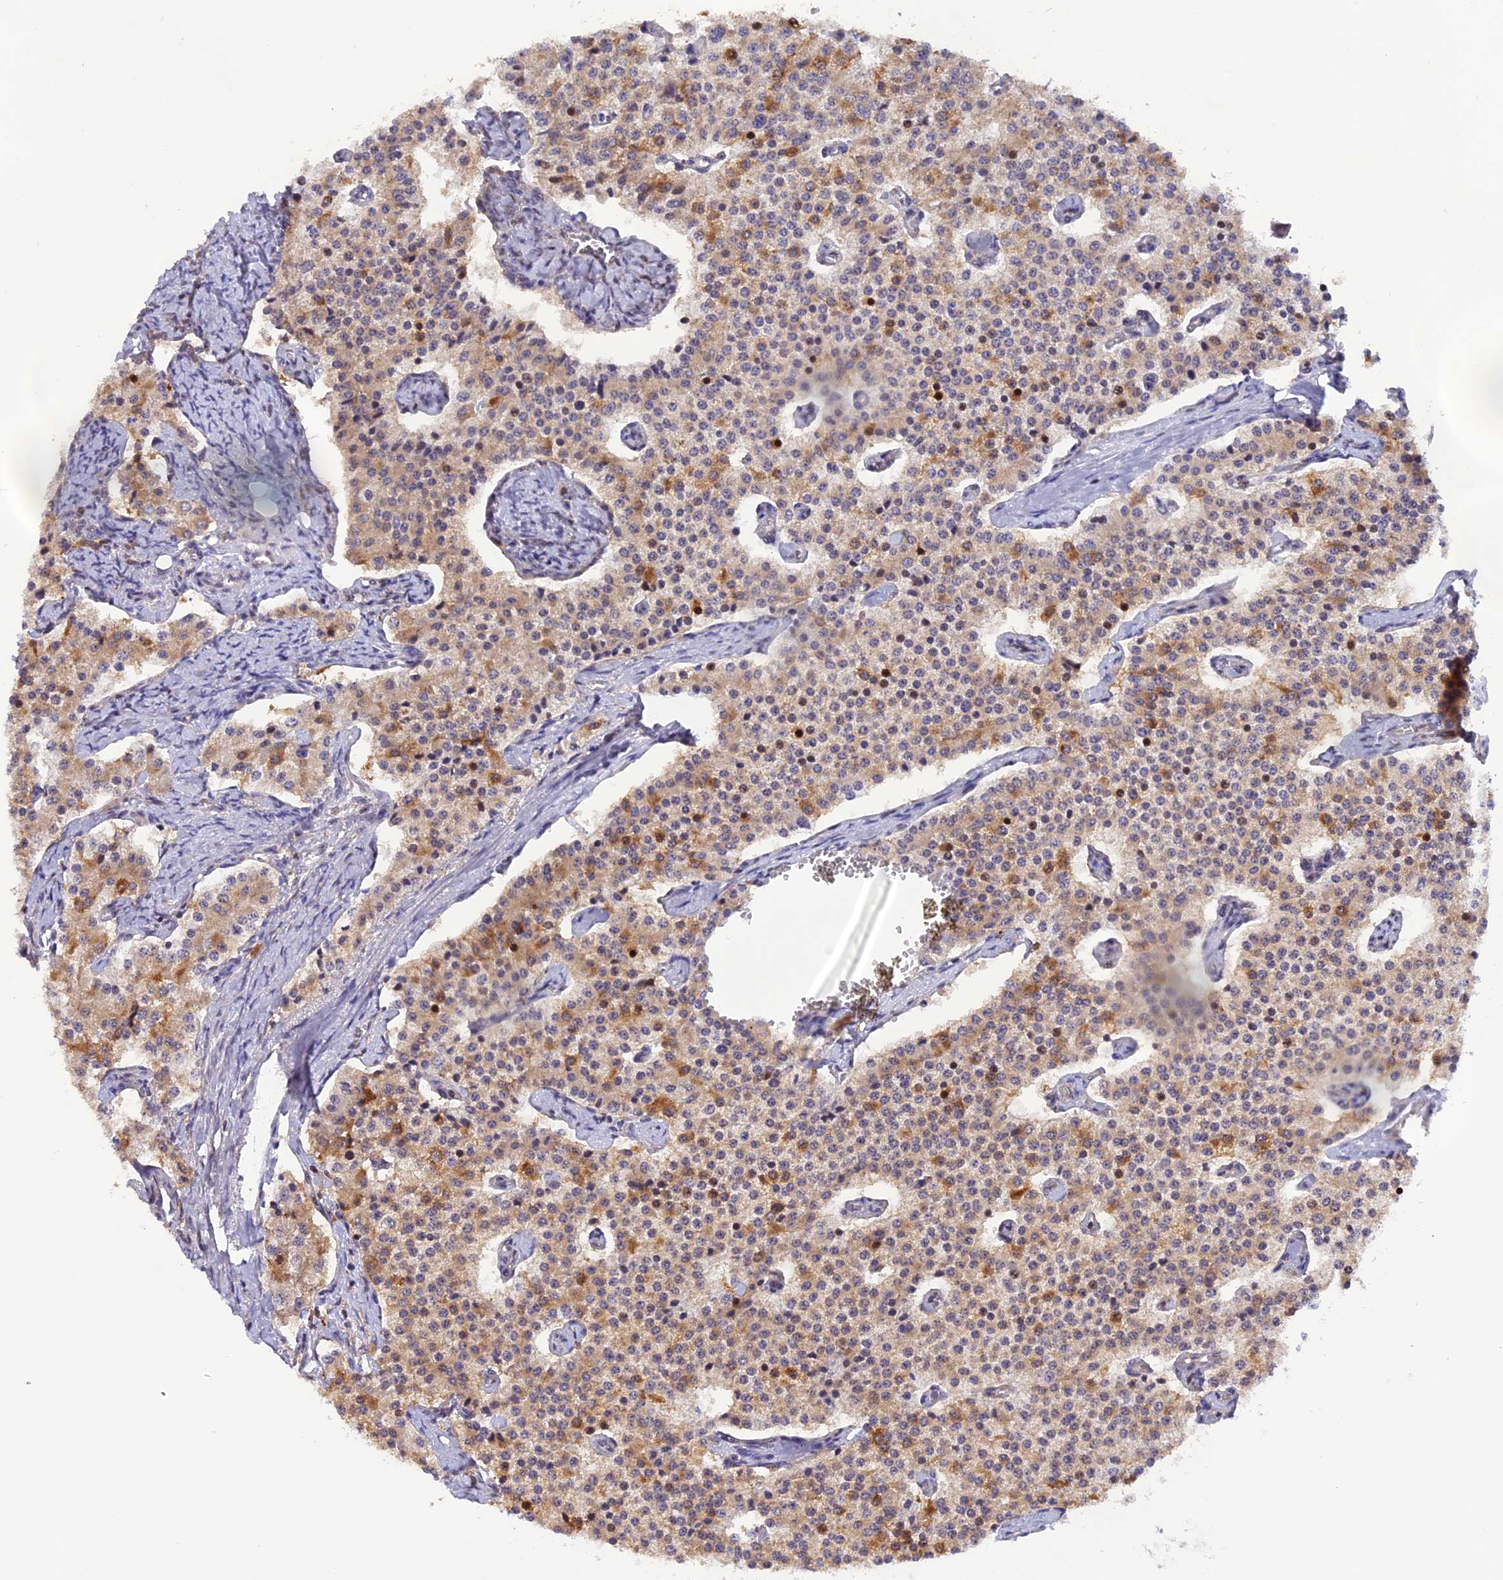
{"staining": {"intensity": "moderate", "quantity": "<25%", "location": "cytoplasmic/membranous"}, "tissue": "carcinoid", "cell_type": "Tumor cells", "image_type": "cancer", "snomed": [{"axis": "morphology", "description": "Carcinoid, malignant, NOS"}, {"axis": "topography", "description": "Colon"}], "caption": "Immunohistochemistry histopathology image of neoplastic tissue: carcinoid stained using immunohistochemistry (IHC) demonstrates low levels of moderate protein expression localized specifically in the cytoplasmic/membranous of tumor cells, appearing as a cytoplasmic/membranous brown color.", "gene": "SAMD4A", "patient": {"sex": "female", "age": 52}}